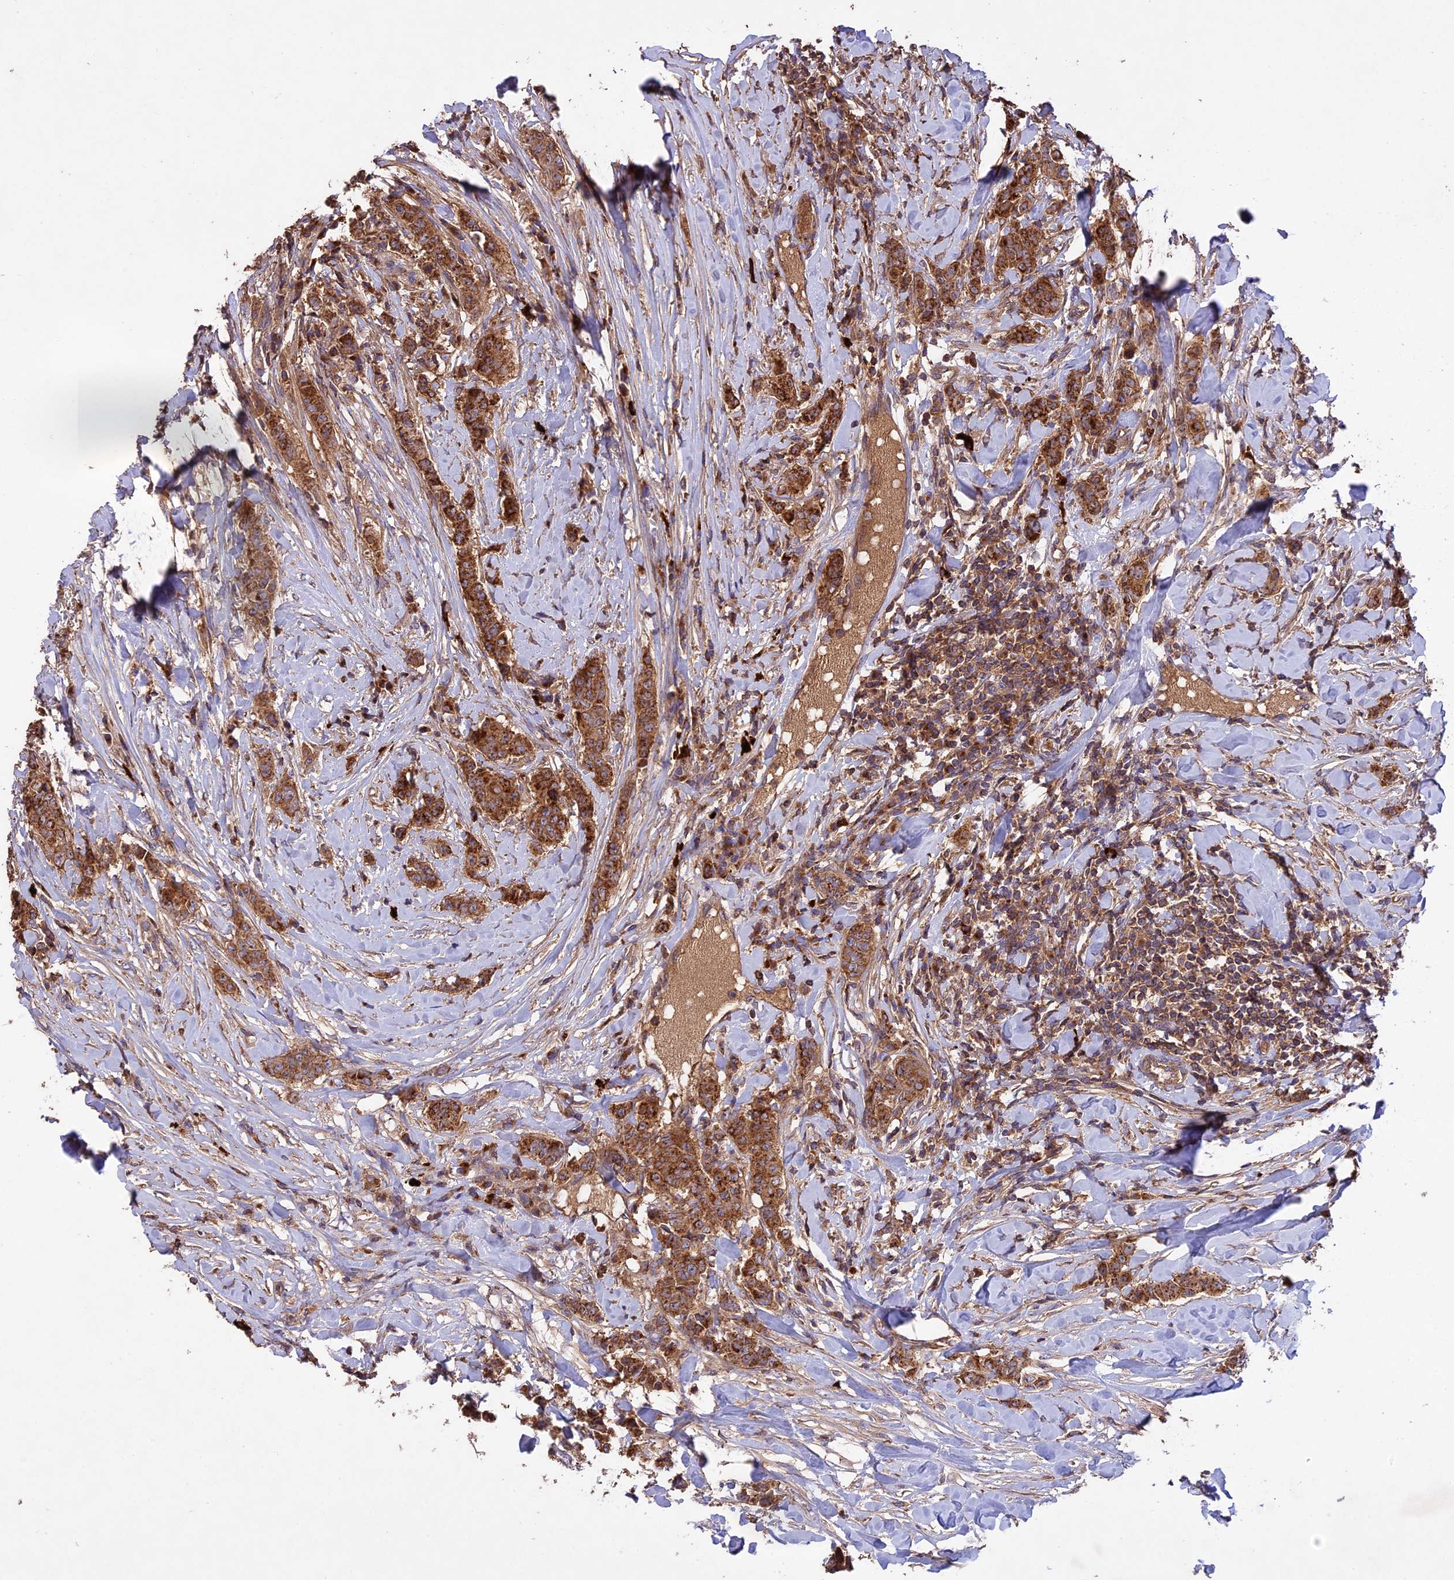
{"staining": {"intensity": "strong", "quantity": ">75%", "location": "cytoplasmic/membranous"}, "tissue": "breast cancer", "cell_type": "Tumor cells", "image_type": "cancer", "snomed": [{"axis": "morphology", "description": "Duct carcinoma"}, {"axis": "topography", "description": "Breast"}], "caption": "Human breast cancer stained with a protein marker demonstrates strong staining in tumor cells.", "gene": "NUDT8", "patient": {"sex": "female", "age": 40}}